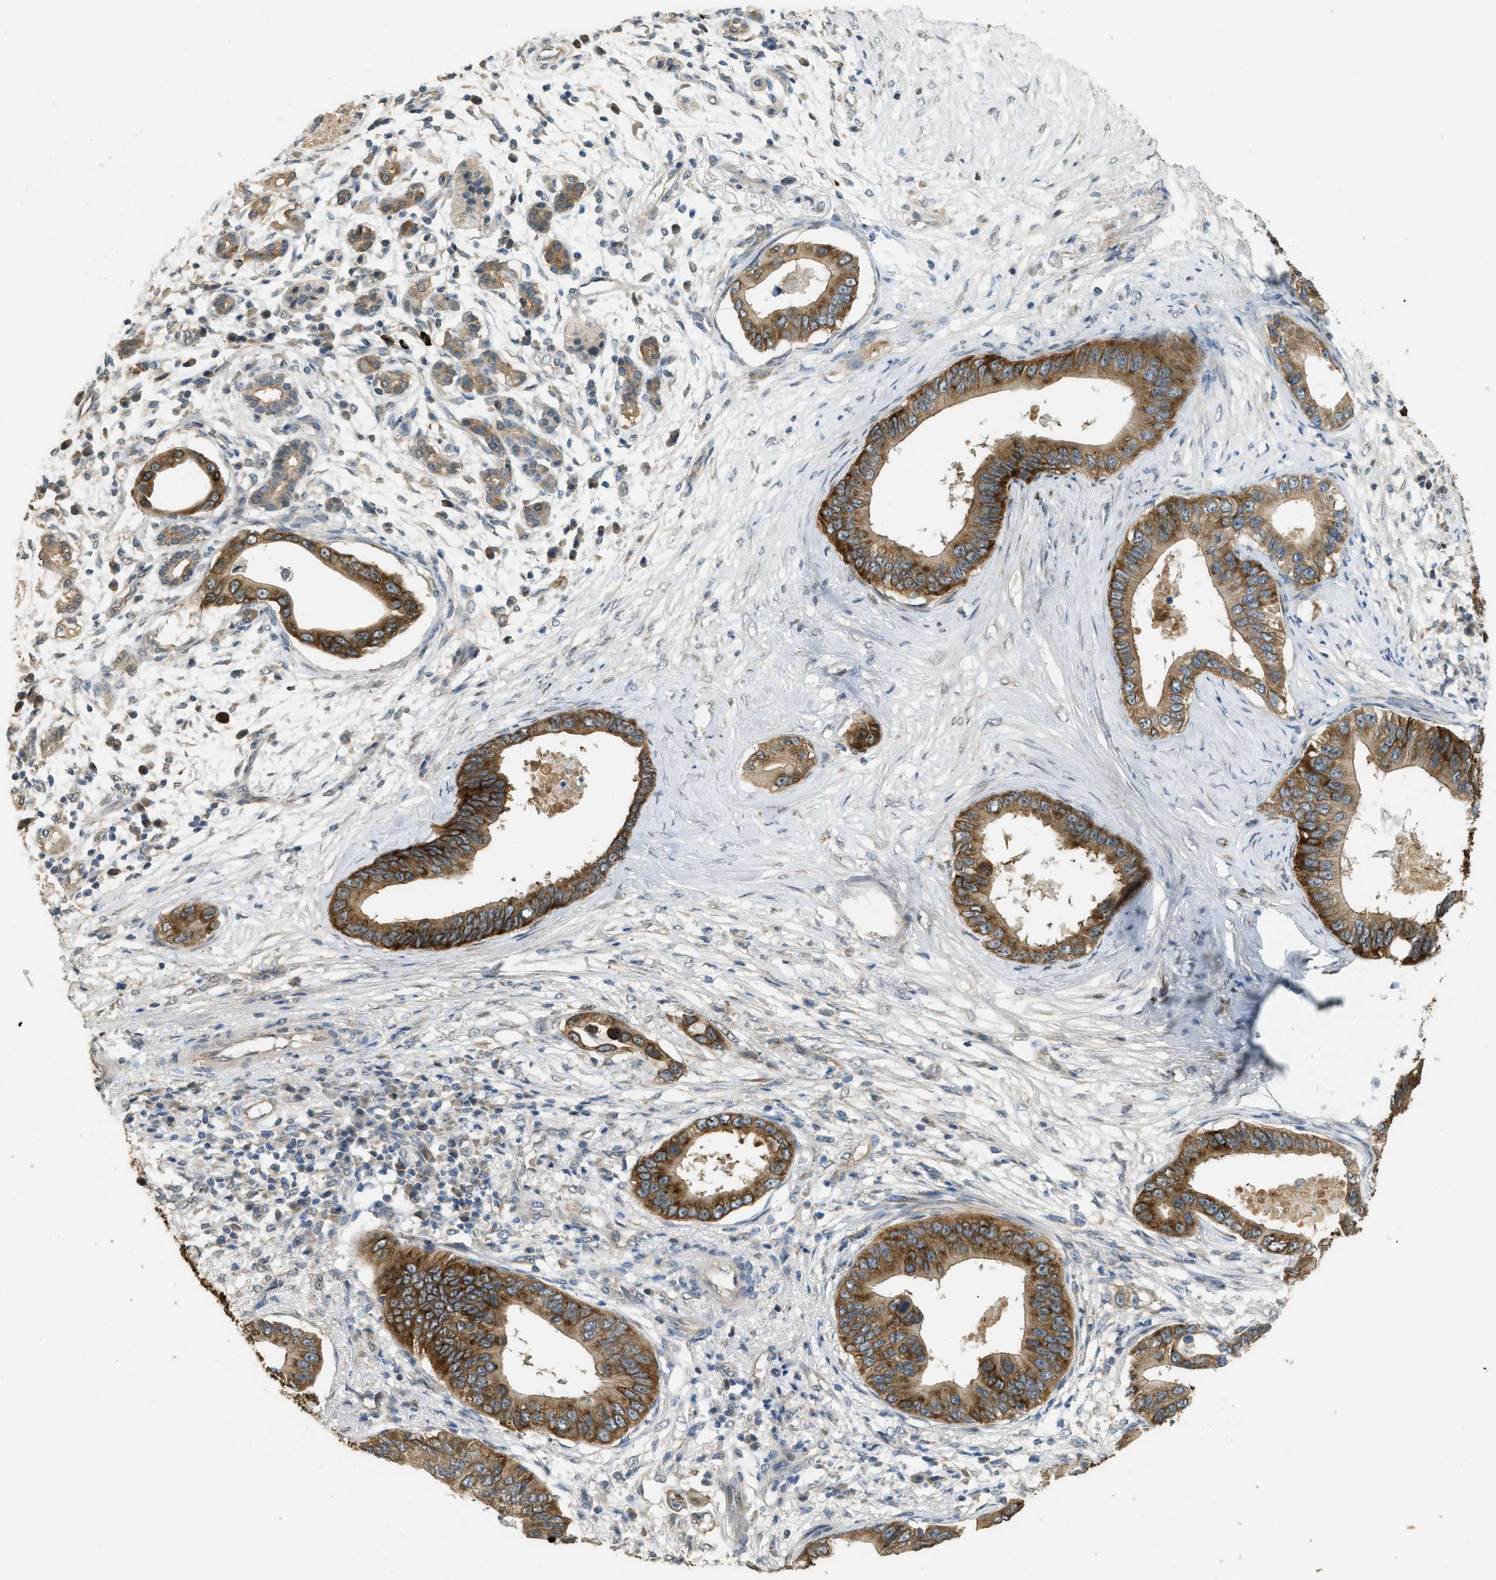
{"staining": {"intensity": "strong", "quantity": ">75%", "location": "cytoplasmic/membranous"}, "tissue": "pancreatic cancer", "cell_type": "Tumor cells", "image_type": "cancer", "snomed": [{"axis": "morphology", "description": "Adenocarcinoma, NOS"}, {"axis": "topography", "description": "Pancreas"}], "caption": "IHC histopathology image of neoplastic tissue: pancreatic cancer (adenocarcinoma) stained using IHC exhibits high levels of strong protein expression localized specifically in the cytoplasmic/membranous of tumor cells, appearing as a cytoplasmic/membranous brown color.", "gene": "IGF2BP2", "patient": {"sex": "male", "age": 77}}